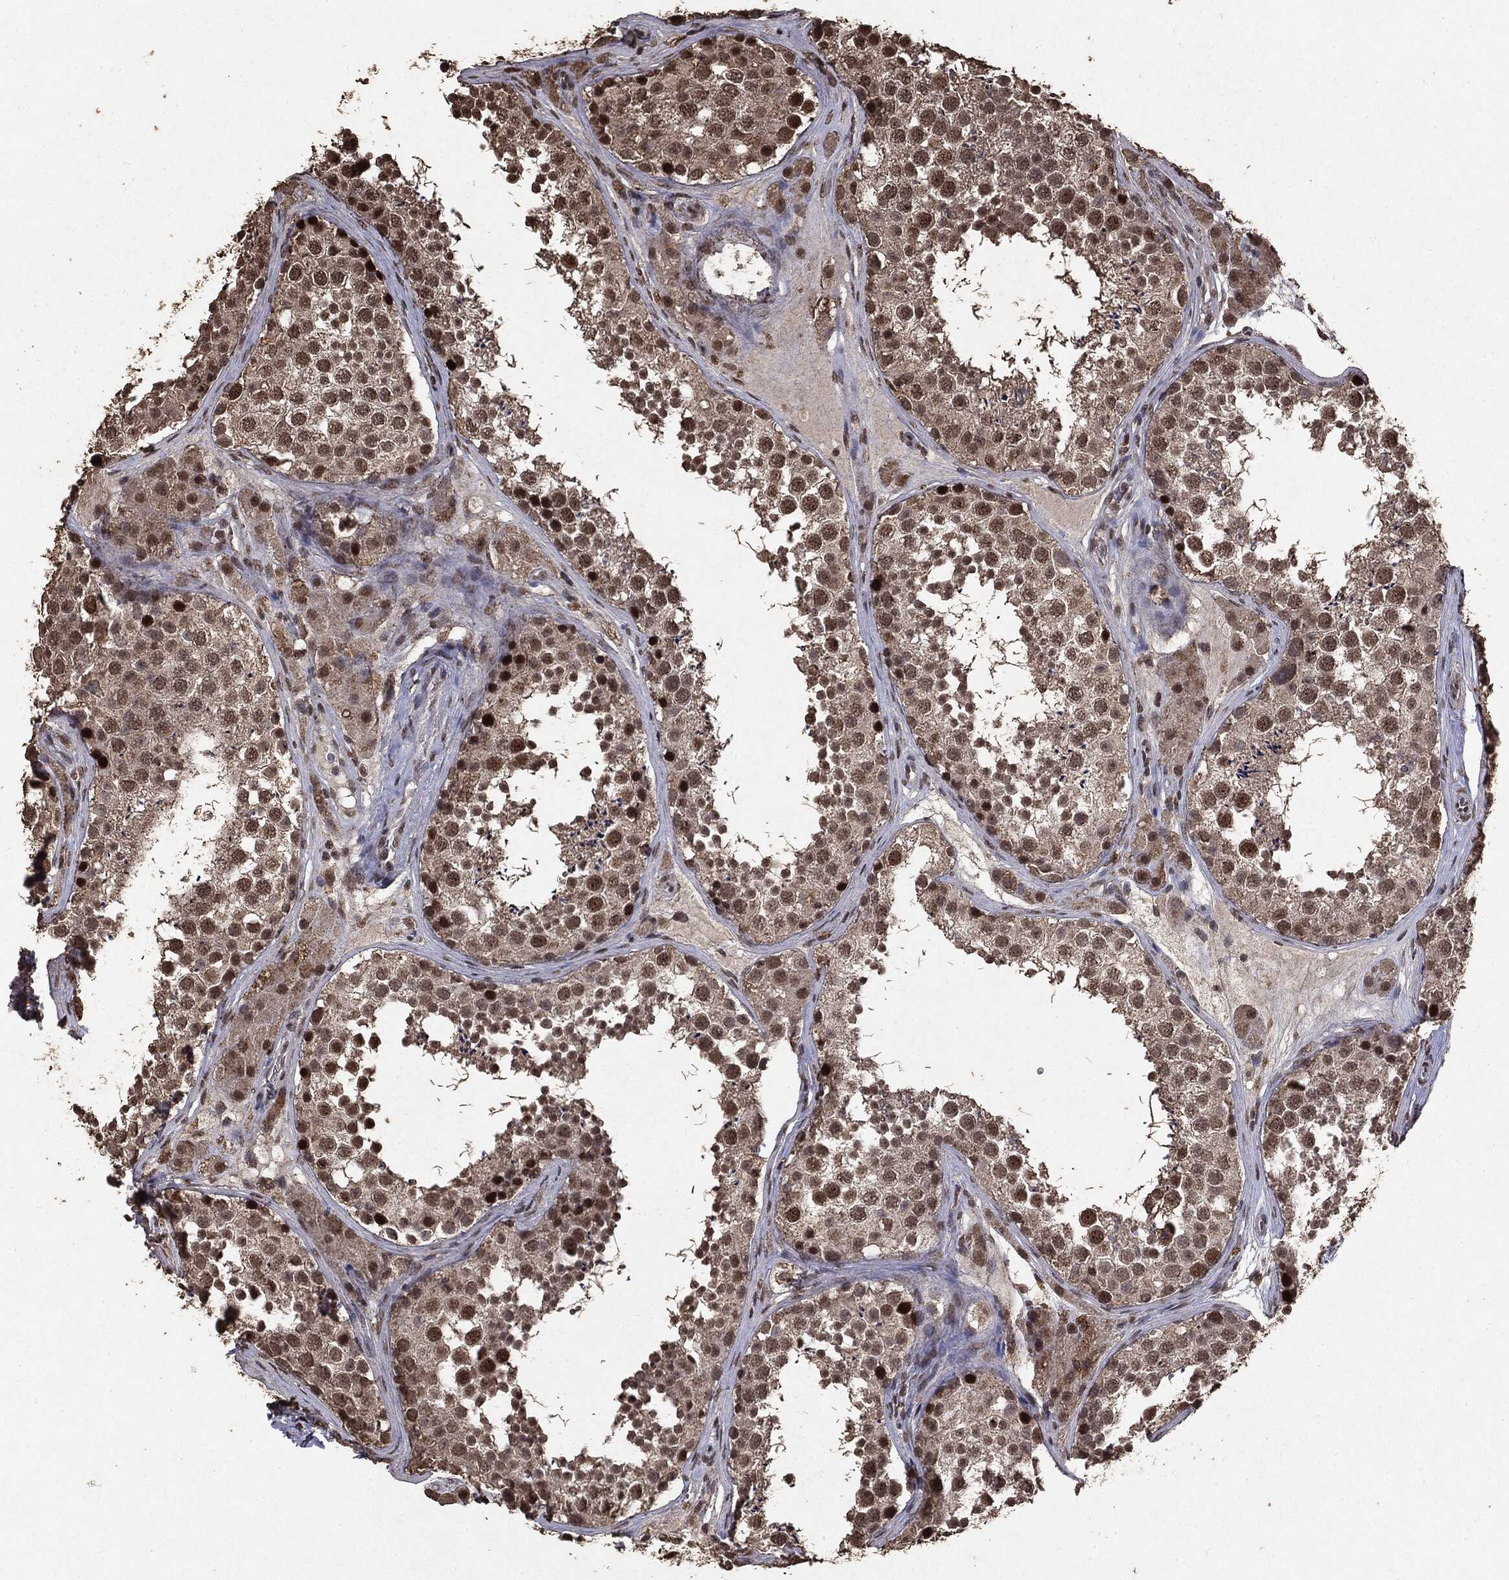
{"staining": {"intensity": "strong", "quantity": "<25%", "location": "nuclear"}, "tissue": "testis", "cell_type": "Cells in seminiferous ducts", "image_type": "normal", "snomed": [{"axis": "morphology", "description": "Normal tissue, NOS"}, {"axis": "topography", "description": "Testis"}], "caption": "Strong nuclear protein expression is appreciated in approximately <25% of cells in seminiferous ducts in testis.", "gene": "RAD18", "patient": {"sex": "male", "age": 41}}